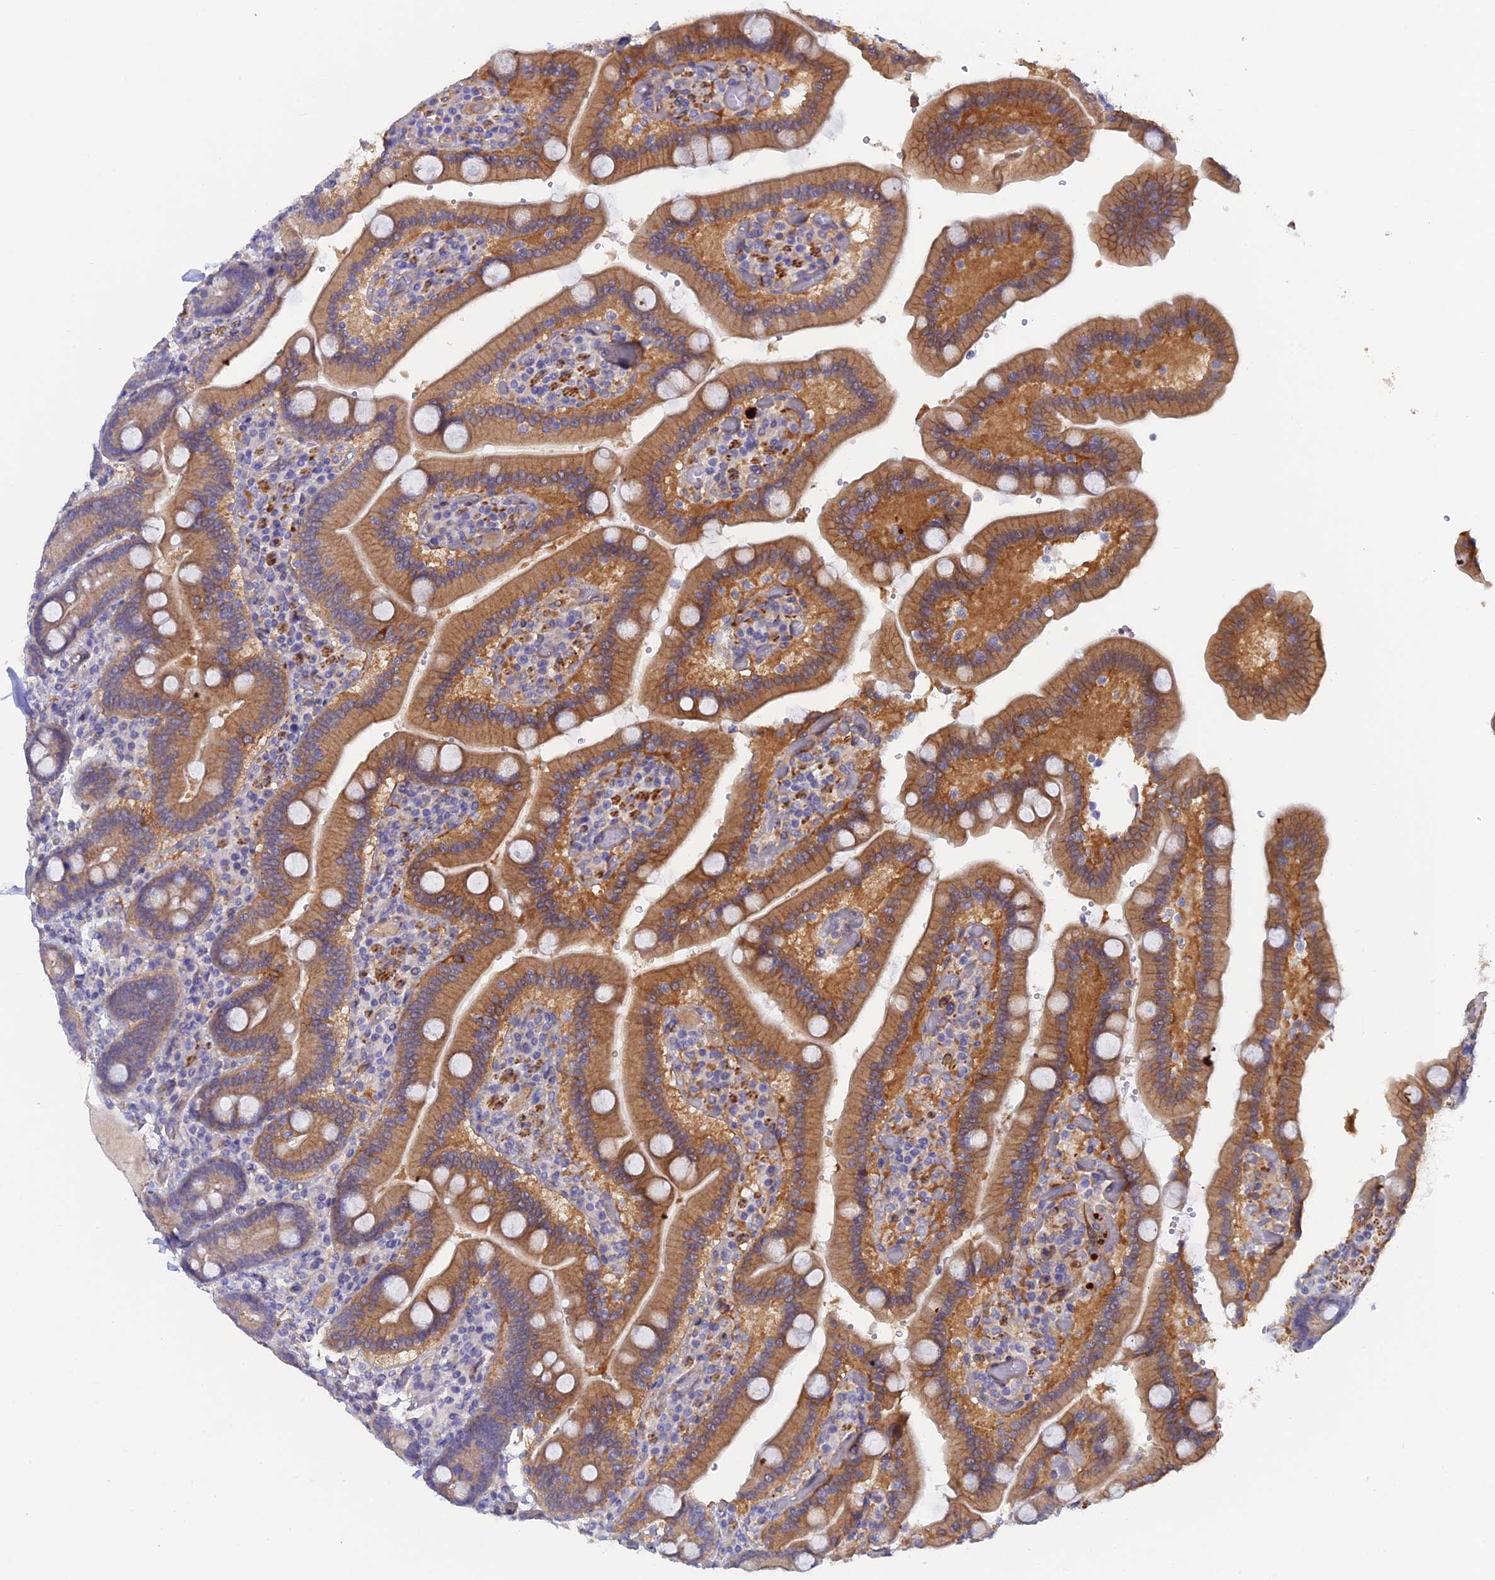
{"staining": {"intensity": "moderate", "quantity": ">75%", "location": "cytoplasmic/membranous"}, "tissue": "duodenum", "cell_type": "Glandular cells", "image_type": "normal", "snomed": [{"axis": "morphology", "description": "Normal tissue, NOS"}, {"axis": "topography", "description": "Duodenum"}], "caption": "Normal duodenum was stained to show a protein in brown. There is medium levels of moderate cytoplasmic/membranous staining in approximately >75% of glandular cells.", "gene": "FZR1", "patient": {"sex": "female", "age": 62}}